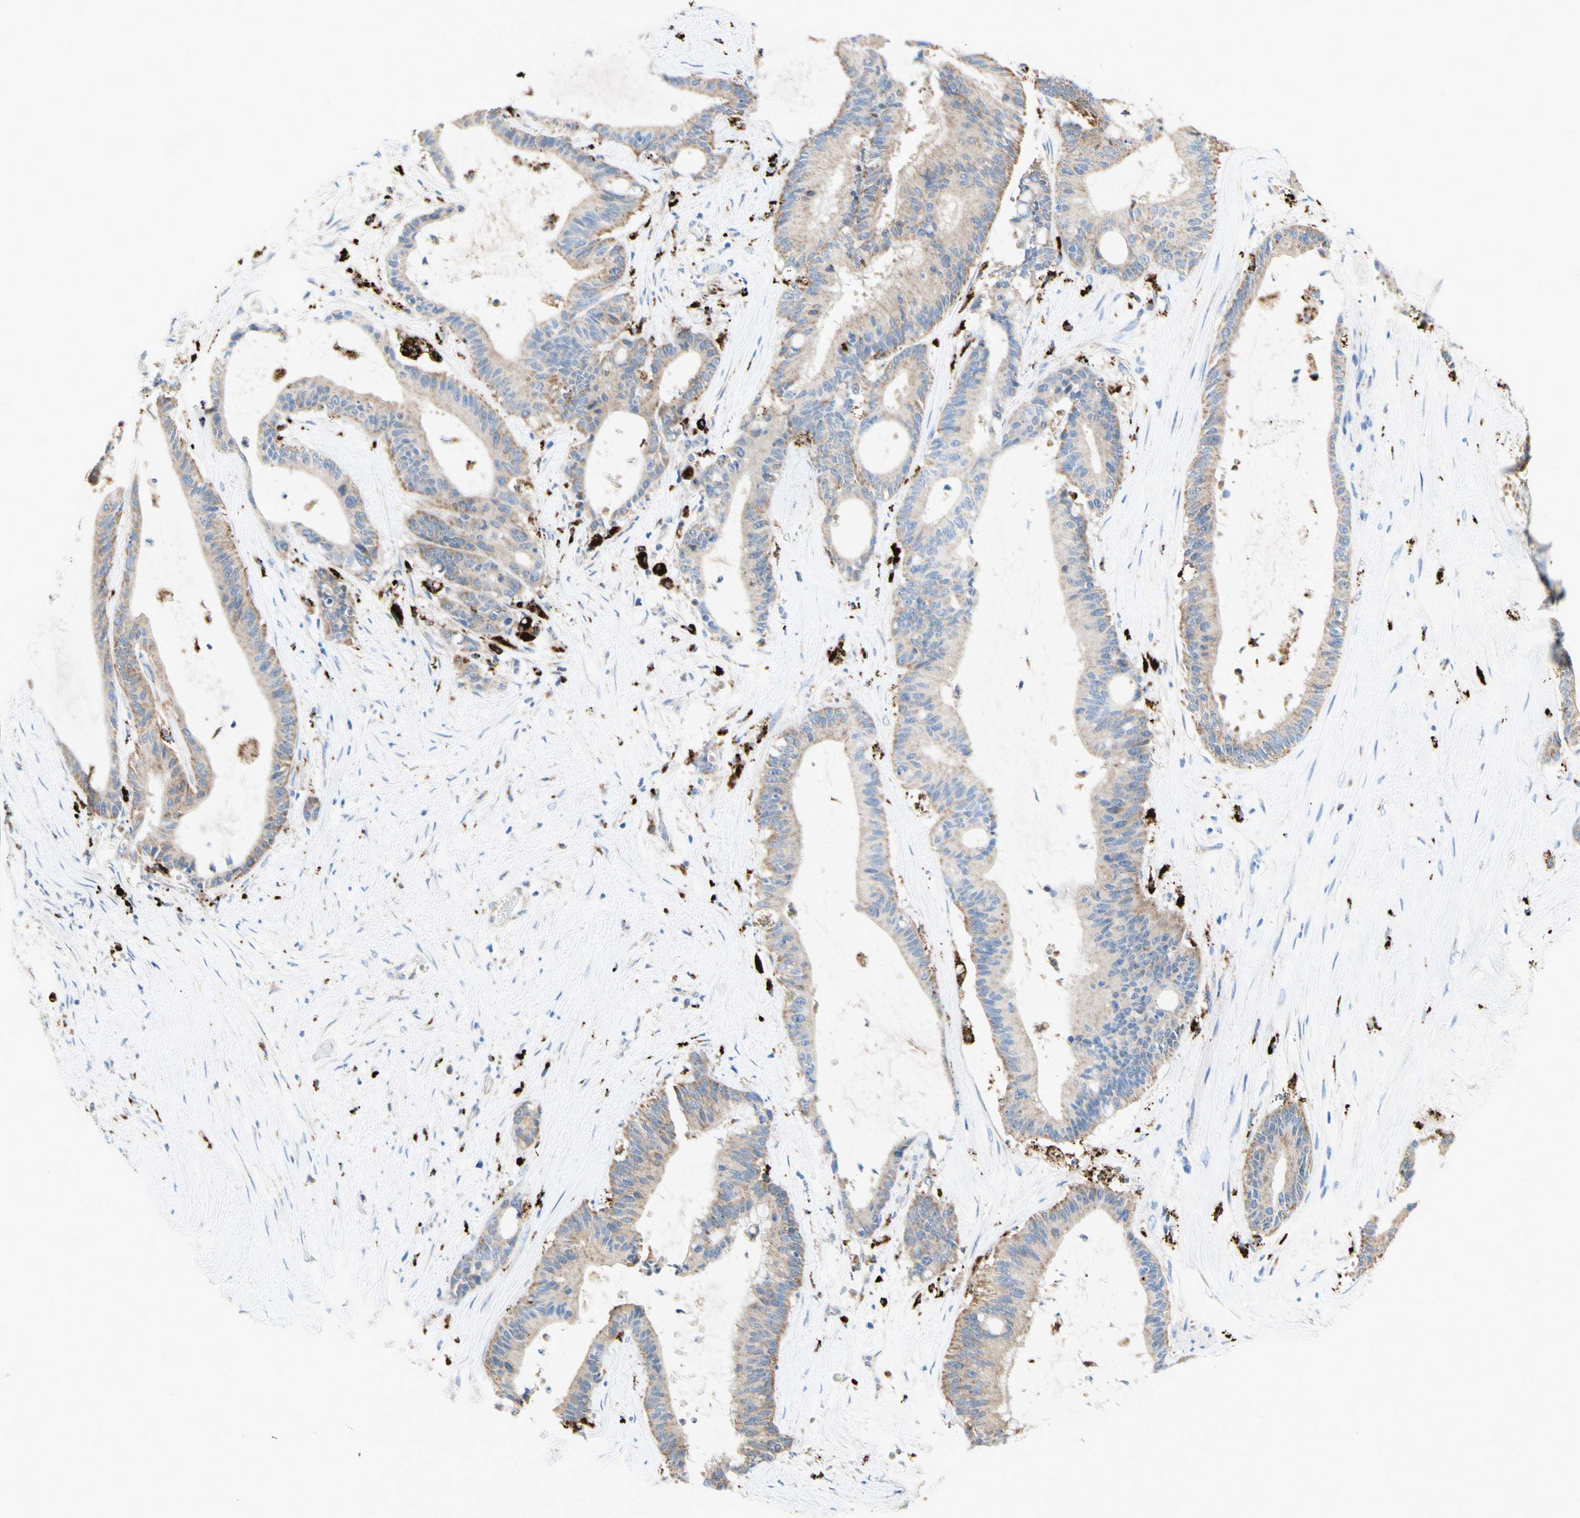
{"staining": {"intensity": "moderate", "quantity": "25%-75%", "location": "cytoplasmic/membranous"}, "tissue": "liver cancer", "cell_type": "Tumor cells", "image_type": "cancer", "snomed": [{"axis": "morphology", "description": "Cholangiocarcinoma"}, {"axis": "topography", "description": "Liver"}], "caption": "Liver cancer (cholangiocarcinoma) was stained to show a protein in brown. There is medium levels of moderate cytoplasmic/membranous staining in about 25%-75% of tumor cells. The staining was performed using DAB (3,3'-diaminobenzidine), with brown indicating positive protein expression. Nuclei are stained blue with hematoxylin.", "gene": "URB2", "patient": {"sex": "female", "age": 73}}